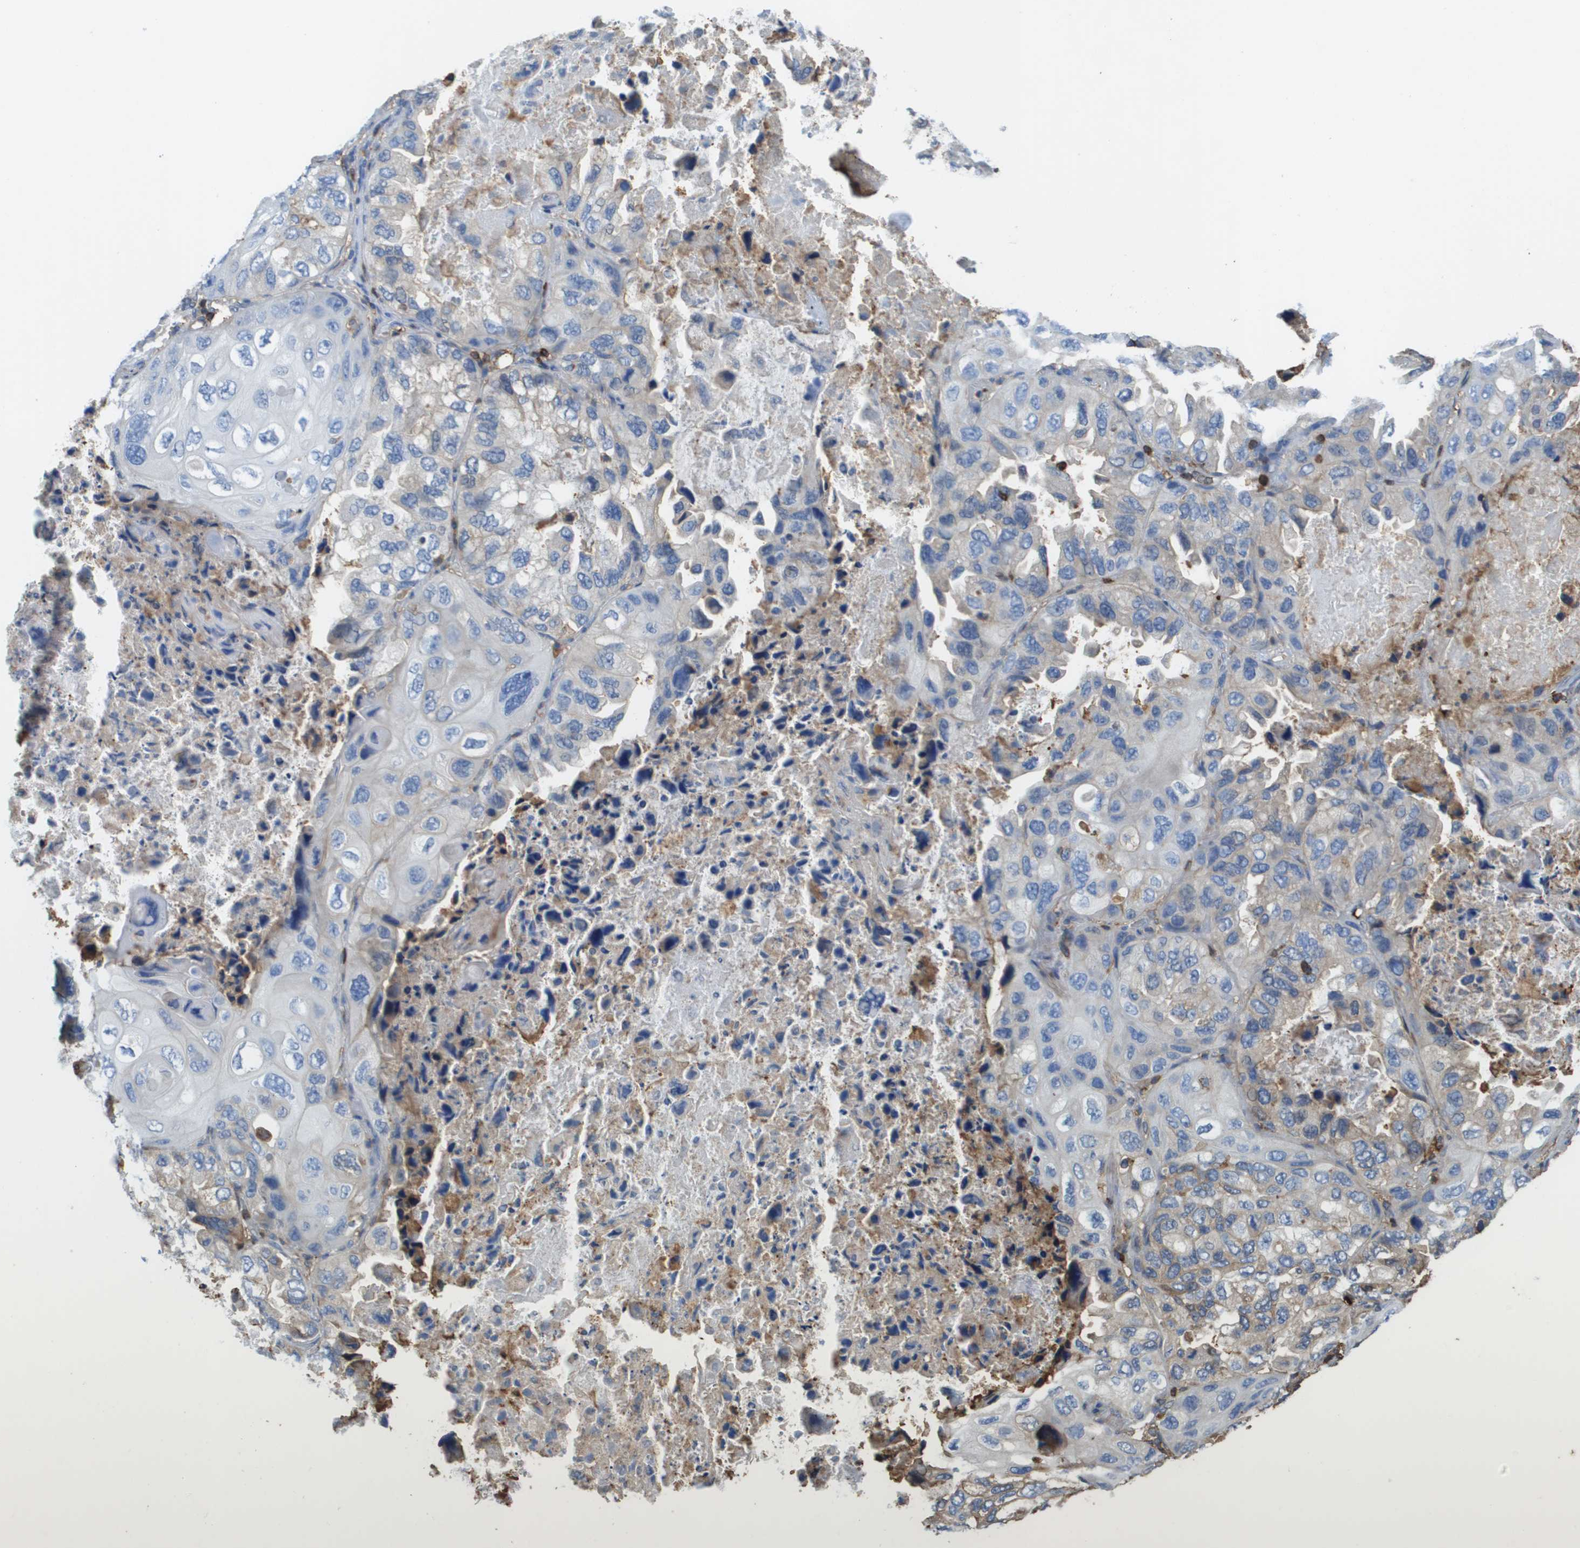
{"staining": {"intensity": "negative", "quantity": "none", "location": "none"}, "tissue": "lung cancer", "cell_type": "Tumor cells", "image_type": "cancer", "snomed": [{"axis": "morphology", "description": "Squamous cell carcinoma, NOS"}, {"axis": "topography", "description": "Lung"}], "caption": "An image of lung cancer stained for a protein exhibits no brown staining in tumor cells.", "gene": "PASK", "patient": {"sex": "female", "age": 73}}